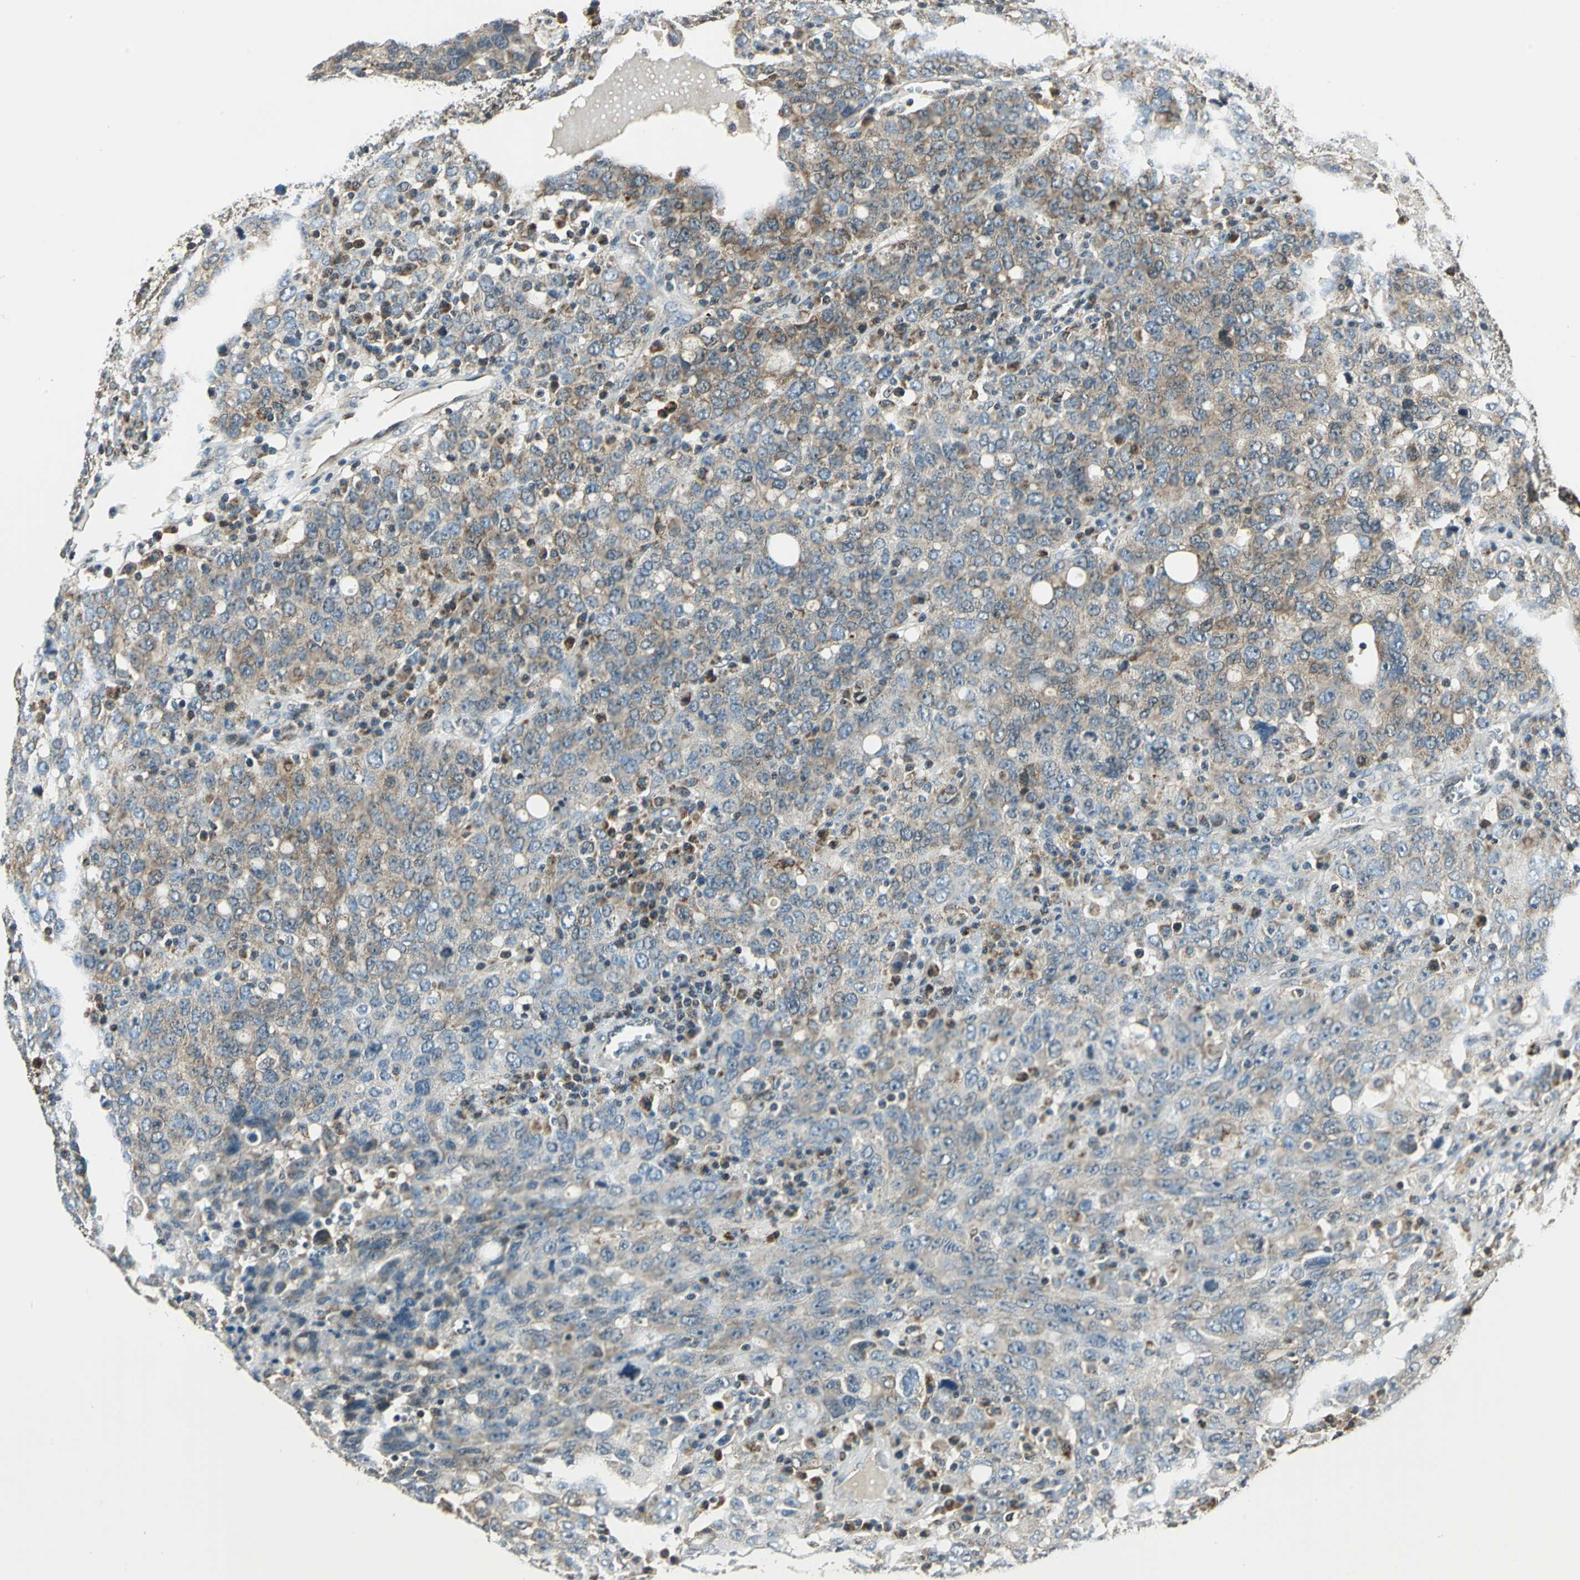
{"staining": {"intensity": "moderate", "quantity": ">75%", "location": "cytoplasmic/membranous"}, "tissue": "ovarian cancer", "cell_type": "Tumor cells", "image_type": "cancer", "snomed": [{"axis": "morphology", "description": "Carcinoma, endometroid"}, {"axis": "topography", "description": "Ovary"}], "caption": "Human ovarian cancer stained with a brown dye exhibits moderate cytoplasmic/membranous positive expression in about >75% of tumor cells.", "gene": "NUDT2", "patient": {"sex": "female", "age": 62}}